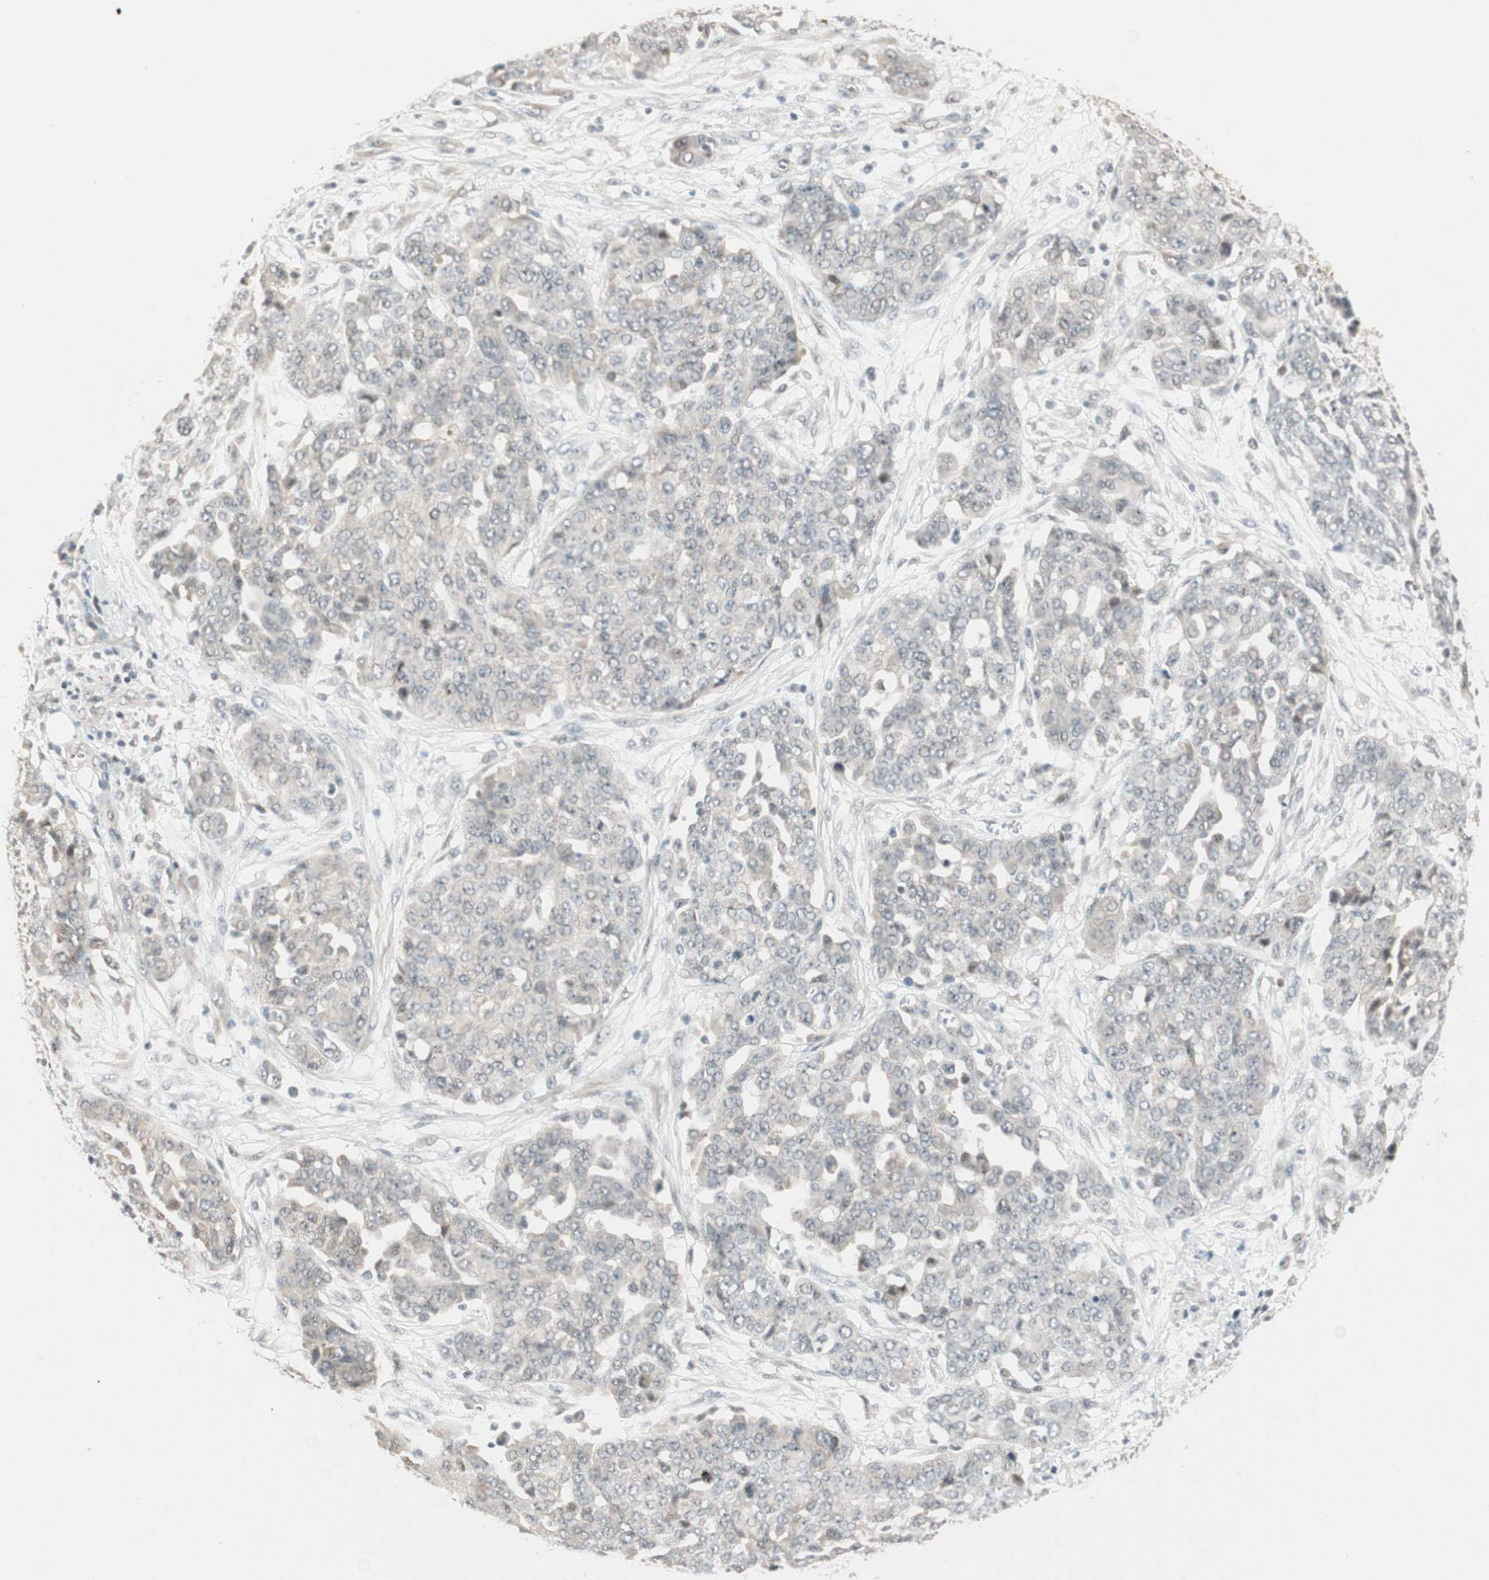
{"staining": {"intensity": "weak", "quantity": "<25%", "location": "nuclear"}, "tissue": "ovarian cancer", "cell_type": "Tumor cells", "image_type": "cancer", "snomed": [{"axis": "morphology", "description": "Cystadenocarcinoma, serous, NOS"}, {"axis": "topography", "description": "Soft tissue"}, {"axis": "topography", "description": "Ovary"}], "caption": "Immunohistochemistry image of neoplastic tissue: serous cystadenocarcinoma (ovarian) stained with DAB (3,3'-diaminobenzidine) demonstrates no significant protein staining in tumor cells.", "gene": "ACSL5", "patient": {"sex": "female", "age": 57}}